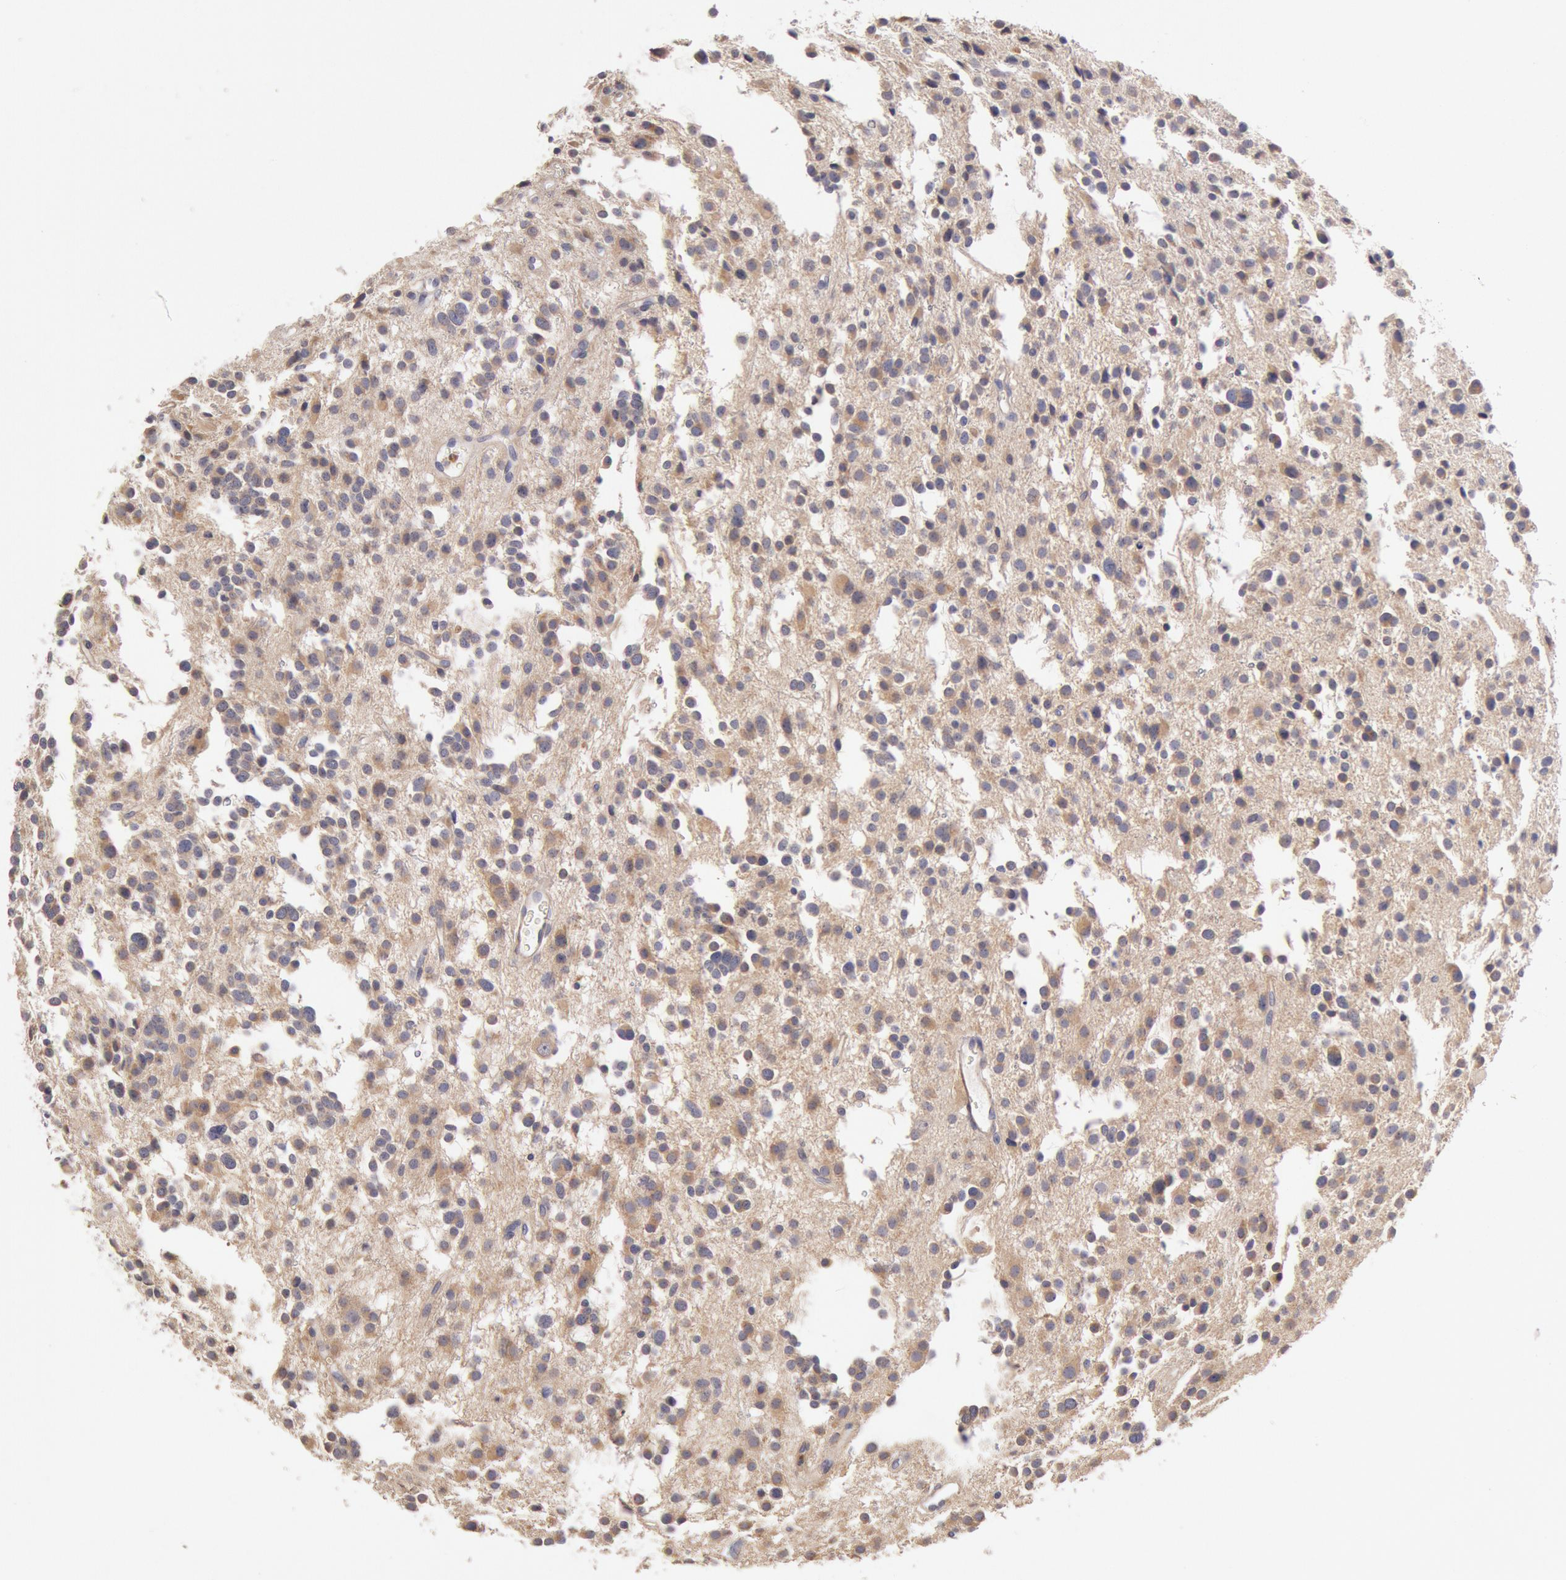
{"staining": {"intensity": "moderate", "quantity": "25%-75%", "location": "cytoplasmic/membranous"}, "tissue": "glioma", "cell_type": "Tumor cells", "image_type": "cancer", "snomed": [{"axis": "morphology", "description": "Glioma, malignant, Low grade"}, {"axis": "topography", "description": "Brain"}], "caption": "Immunohistochemistry (DAB) staining of low-grade glioma (malignant) displays moderate cytoplasmic/membranous protein staining in approximately 25%-75% of tumor cells.", "gene": "TMED8", "patient": {"sex": "female", "age": 36}}